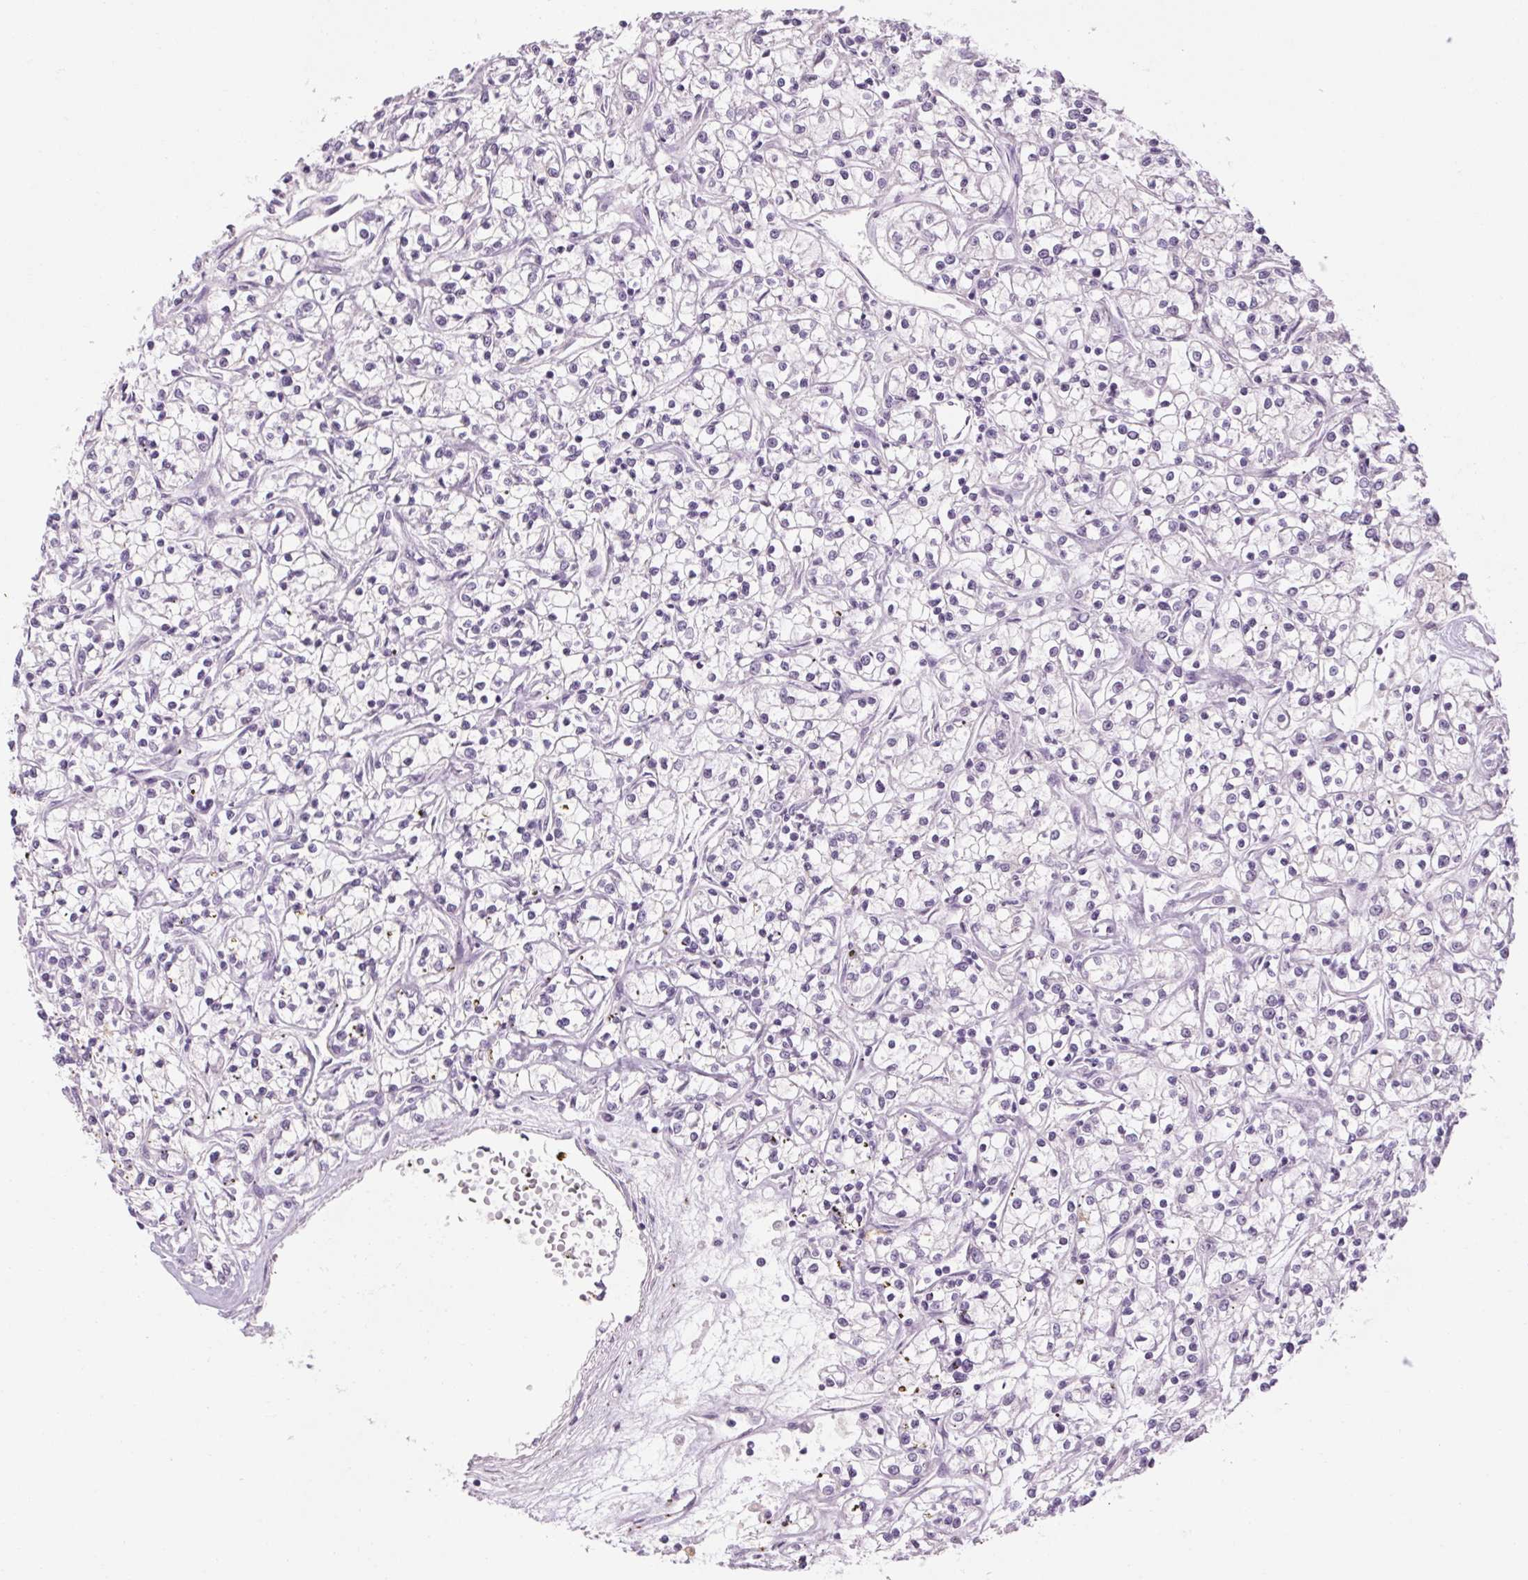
{"staining": {"intensity": "negative", "quantity": "none", "location": "none"}, "tissue": "renal cancer", "cell_type": "Tumor cells", "image_type": "cancer", "snomed": [{"axis": "morphology", "description": "Adenocarcinoma, NOS"}, {"axis": "topography", "description": "Kidney"}], "caption": "Image shows no protein expression in tumor cells of adenocarcinoma (renal) tissue. (DAB (3,3'-diaminobenzidine) immunohistochemistry (IHC) visualized using brightfield microscopy, high magnification).", "gene": "RPTN", "patient": {"sex": "female", "age": 59}}